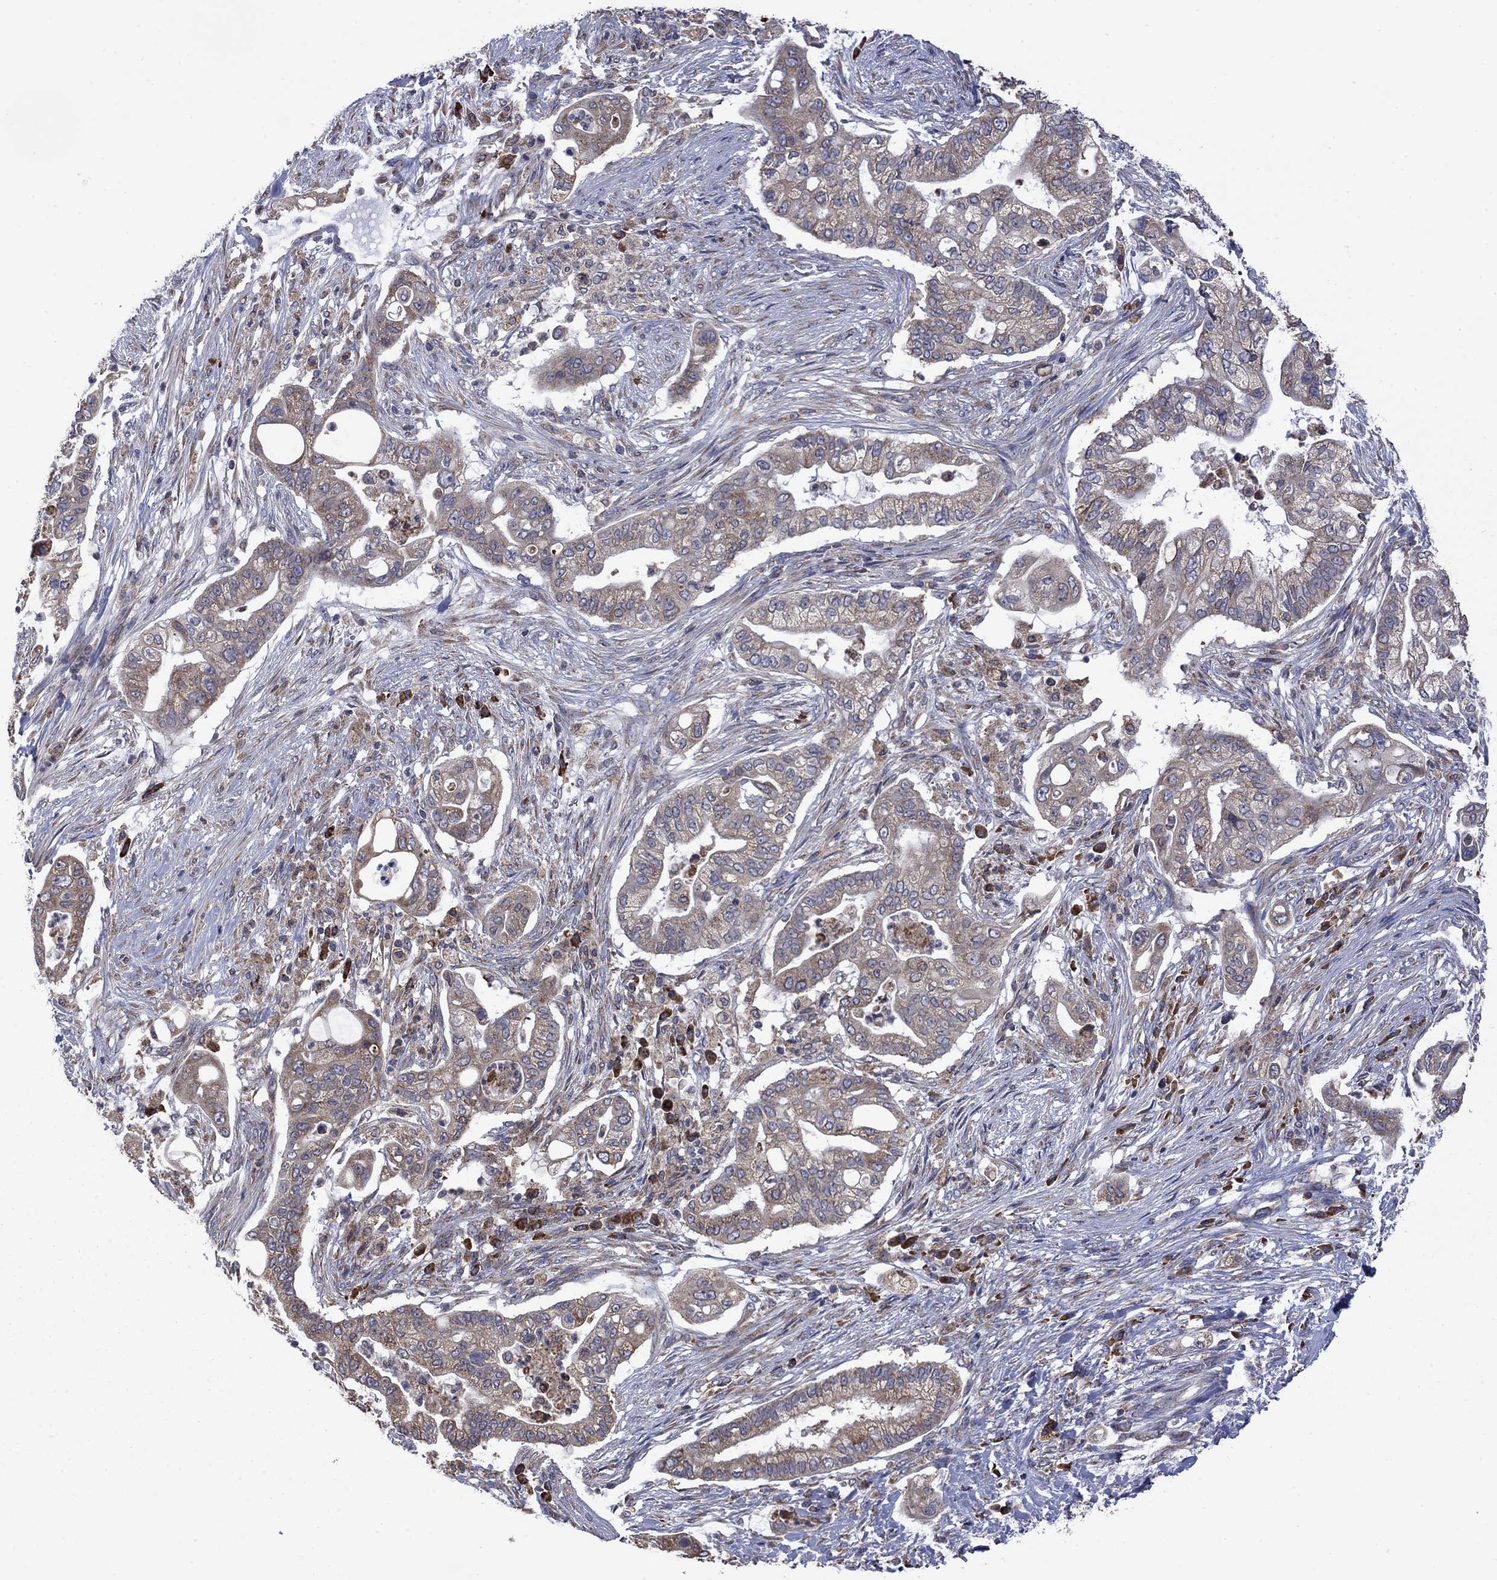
{"staining": {"intensity": "weak", "quantity": ">75%", "location": "cytoplasmic/membranous"}, "tissue": "pancreatic cancer", "cell_type": "Tumor cells", "image_type": "cancer", "snomed": [{"axis": "morphology", "description": "Adenocarcinoma, NOS"}, {"axis": "topography", "description": "Pancreas"}], "caption": "A low amount of weak cytoplasmic/membranous positivity is present in approximately >75% of tumor cells in adenocarcinoma (pancreatic) tissue.", "gene": "FURIN", "patient": {"sex": "female", "age": 69}}